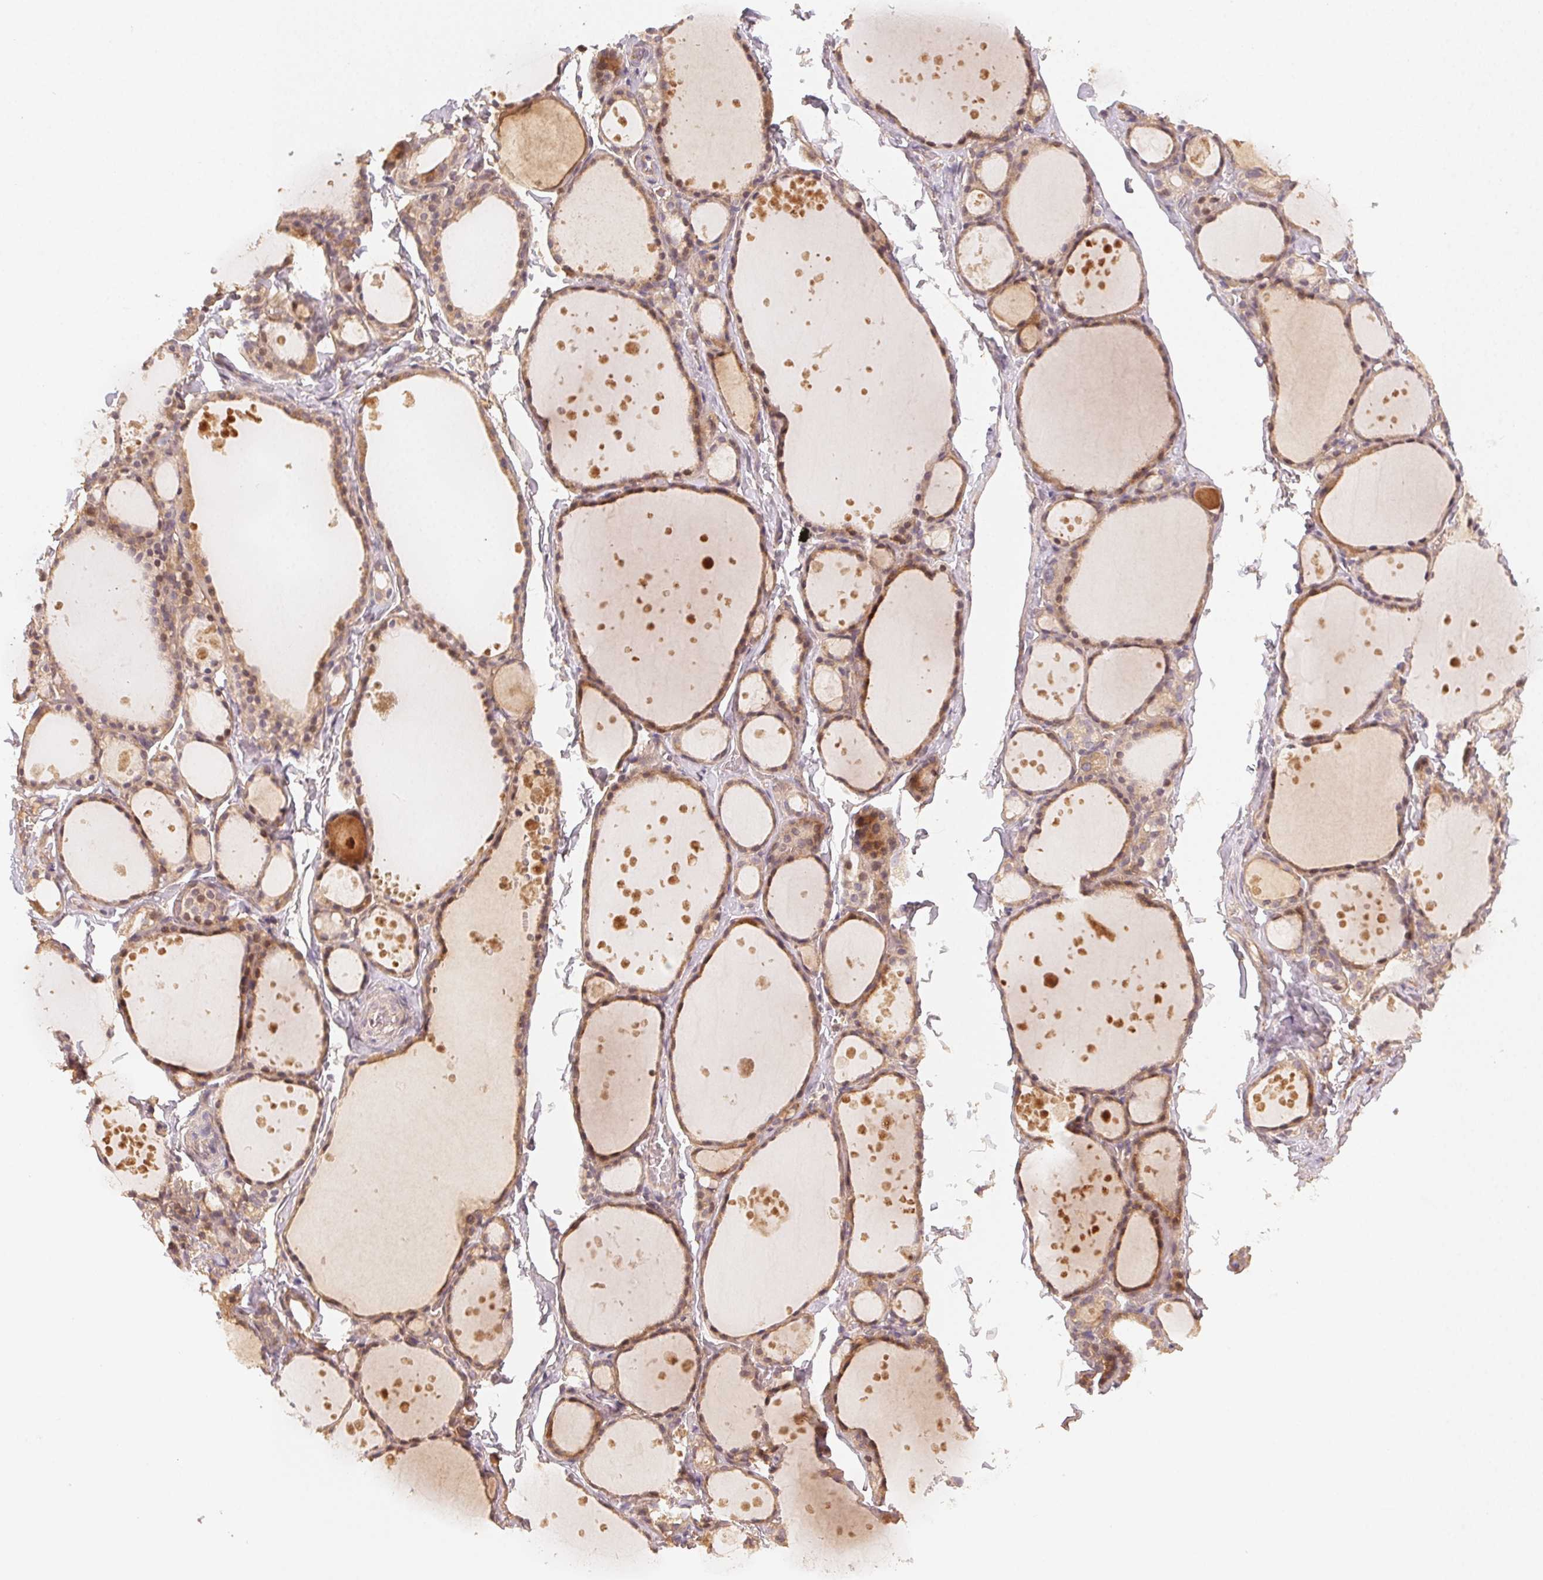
{"staining": {"intensity": "weak", "quantity": ">75%", "location": "cytoplasmic/membranous"}, "tissue": "thyroid gland", "cell_type": "Glandular cells", "image_type": "normal", "snomed": [{"axis": "morphology", "description": "Normal tissue, NOS"}, {"axis": "topography", "description": "Thyroid gland"}], "caption": "A photomicrograph of thyroid gland stained for a protein reveals weak cytoplasmic/membranous brown staining in glandular cells. The staining was performed using DAB (3,3'-diaminobenzidine), with brown indicating positive protein expression. Nuclei are stained blue with hematoxylin.", "gene": "RALA", "patient": {"sex": "male", "age": 68}}